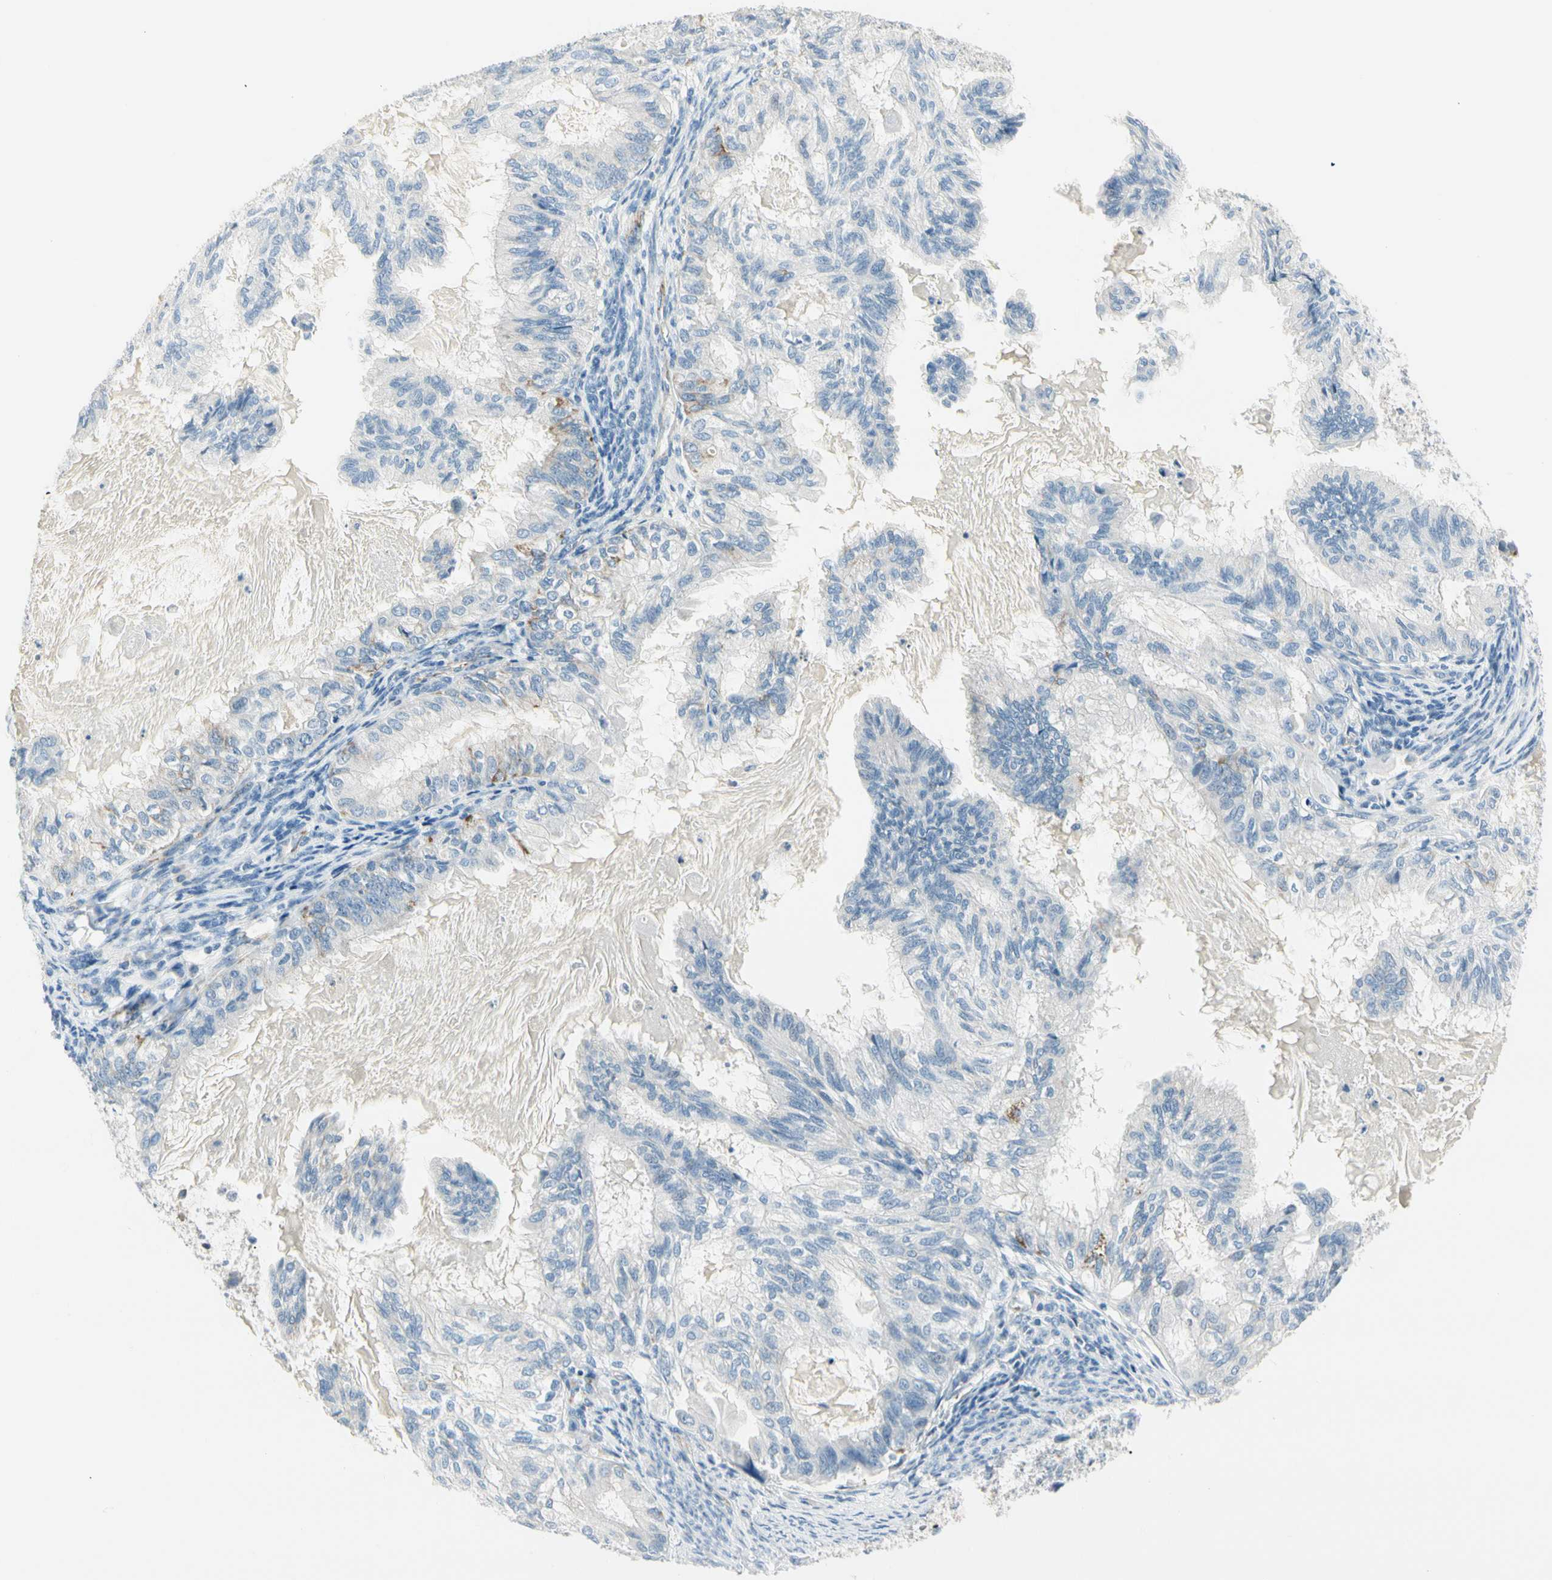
{"staining": {"intensity": "strong", "quantity": "<25%", "location": "cytoplasmic/membranous"}, "tissue": "cervical cancer", "cell_type": "Tumor cells", "image_type": "cancer", "snomed": [{"axis": "morphology", "description": "Normal tissue, NOS"}, {"axis": "morphology", "description": "Adenocarcinoma, NOS"}, {"axis": "topography", "description": "Cervix"}, {"axis": "topography", "description": "Endometrium"}], "caption": "About <25% of tumor cells in human cervical adenocarcinoma demonstrate strong cytoplasmic/membranous protein expression as visualized by brown immunohistochemical staining.", "gene": "SLC6A15", "patient": {"sex": "female", "age": 86}}